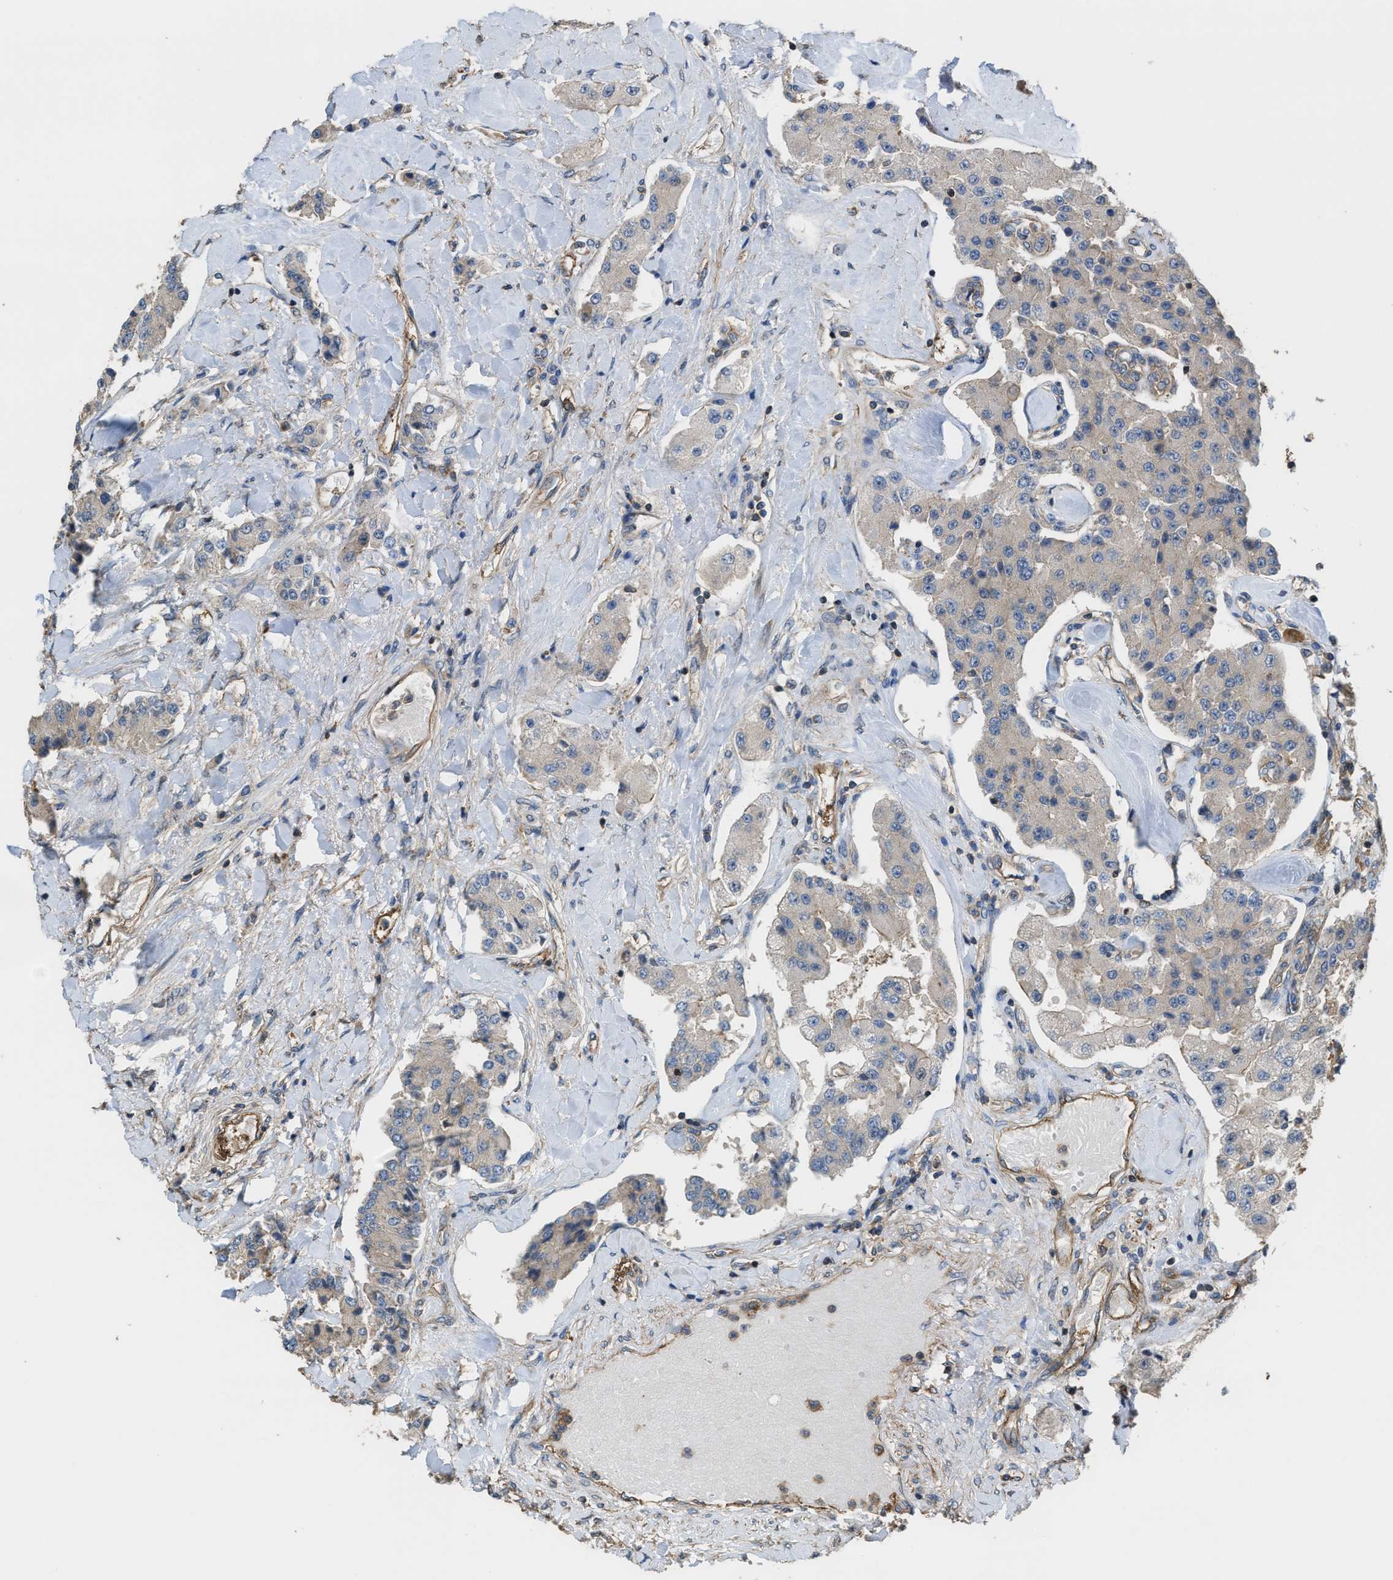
{"staining": {"intensity": "weak", "quantity": "<25%", "location": "cytoplasmic/membranous"}, "tissue": "carcinoid", "cell_type": "Tumor cells", "image_type": "cancer", "snomed": [{"axis": "morphology", "description": "Carcinoid, malignant, NOS"}, {"axis": "topography", "description": "Pancreas"}], "caption": "Micrograph shows no protein staining in tumor cells of carcinoid tissue. The staining was performed using DAB (3,3'-diaminobenzidine) to visualize the protein expression in brown, while the nuclei were stained in blue with hematoxylin (Magnification: 20x).", "gene": "ATIC", "patient": {"sex": "male", "age": 41}}